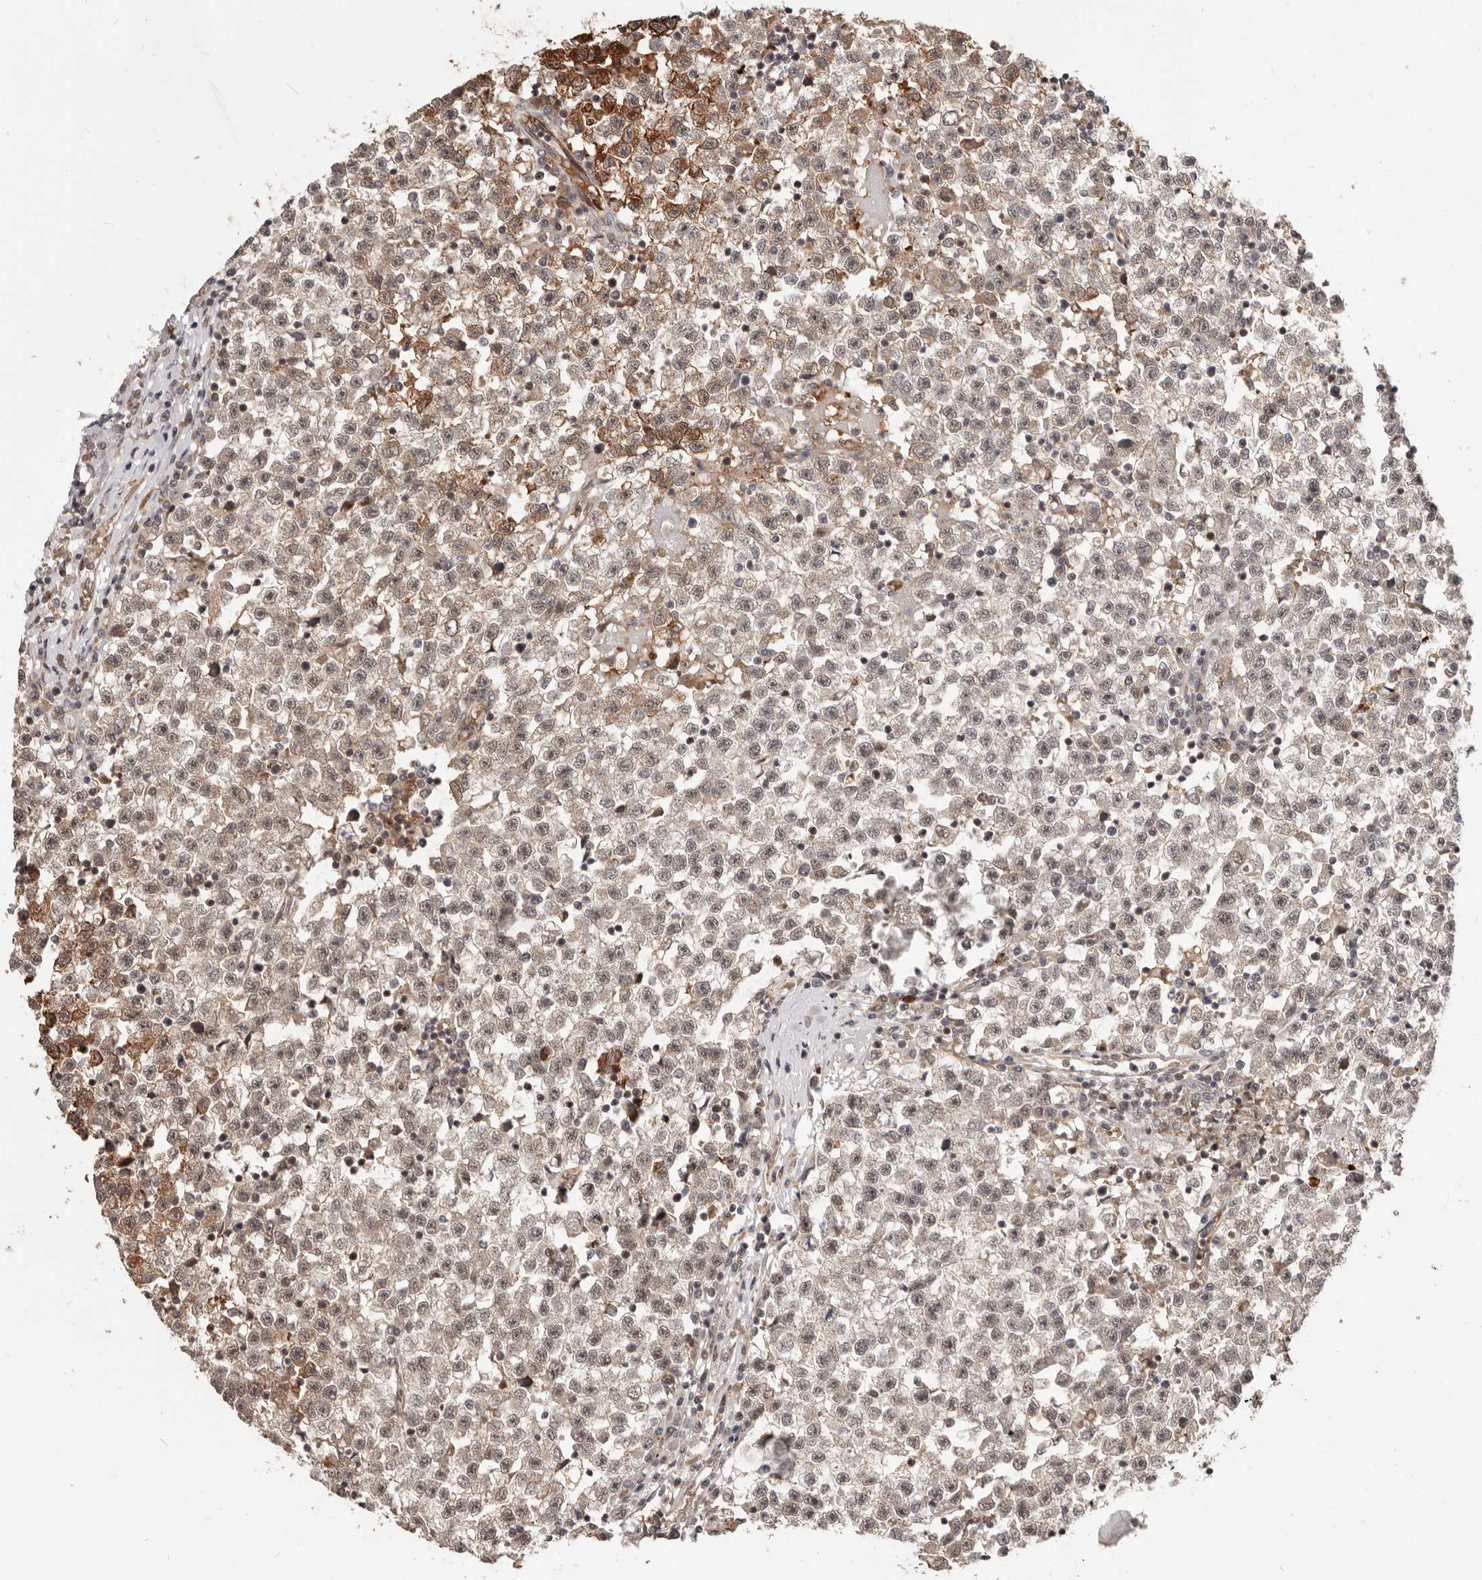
{"staining": {"intensity": "weak", "quantity": ">75%", "location": "cytoplasmic/membranous,nuclear"}, "tissue": "testis cancer", "cell_type": "Tumor cells", "image_type": "cancer", "snomed": [{"axis": "morphology", "description": "Seminoma, NOS"}, {"axis": "topography", "description": "Testis"}], "caption": "Brown immunohistochemical staining in human testis cancer (seminoma) shows weak cytoplasmic/membranous and nuclear expression in approximately >75% of tumor cells.", "gene": "NCOA3", "patient": {"sex": "male", "age": 22}}